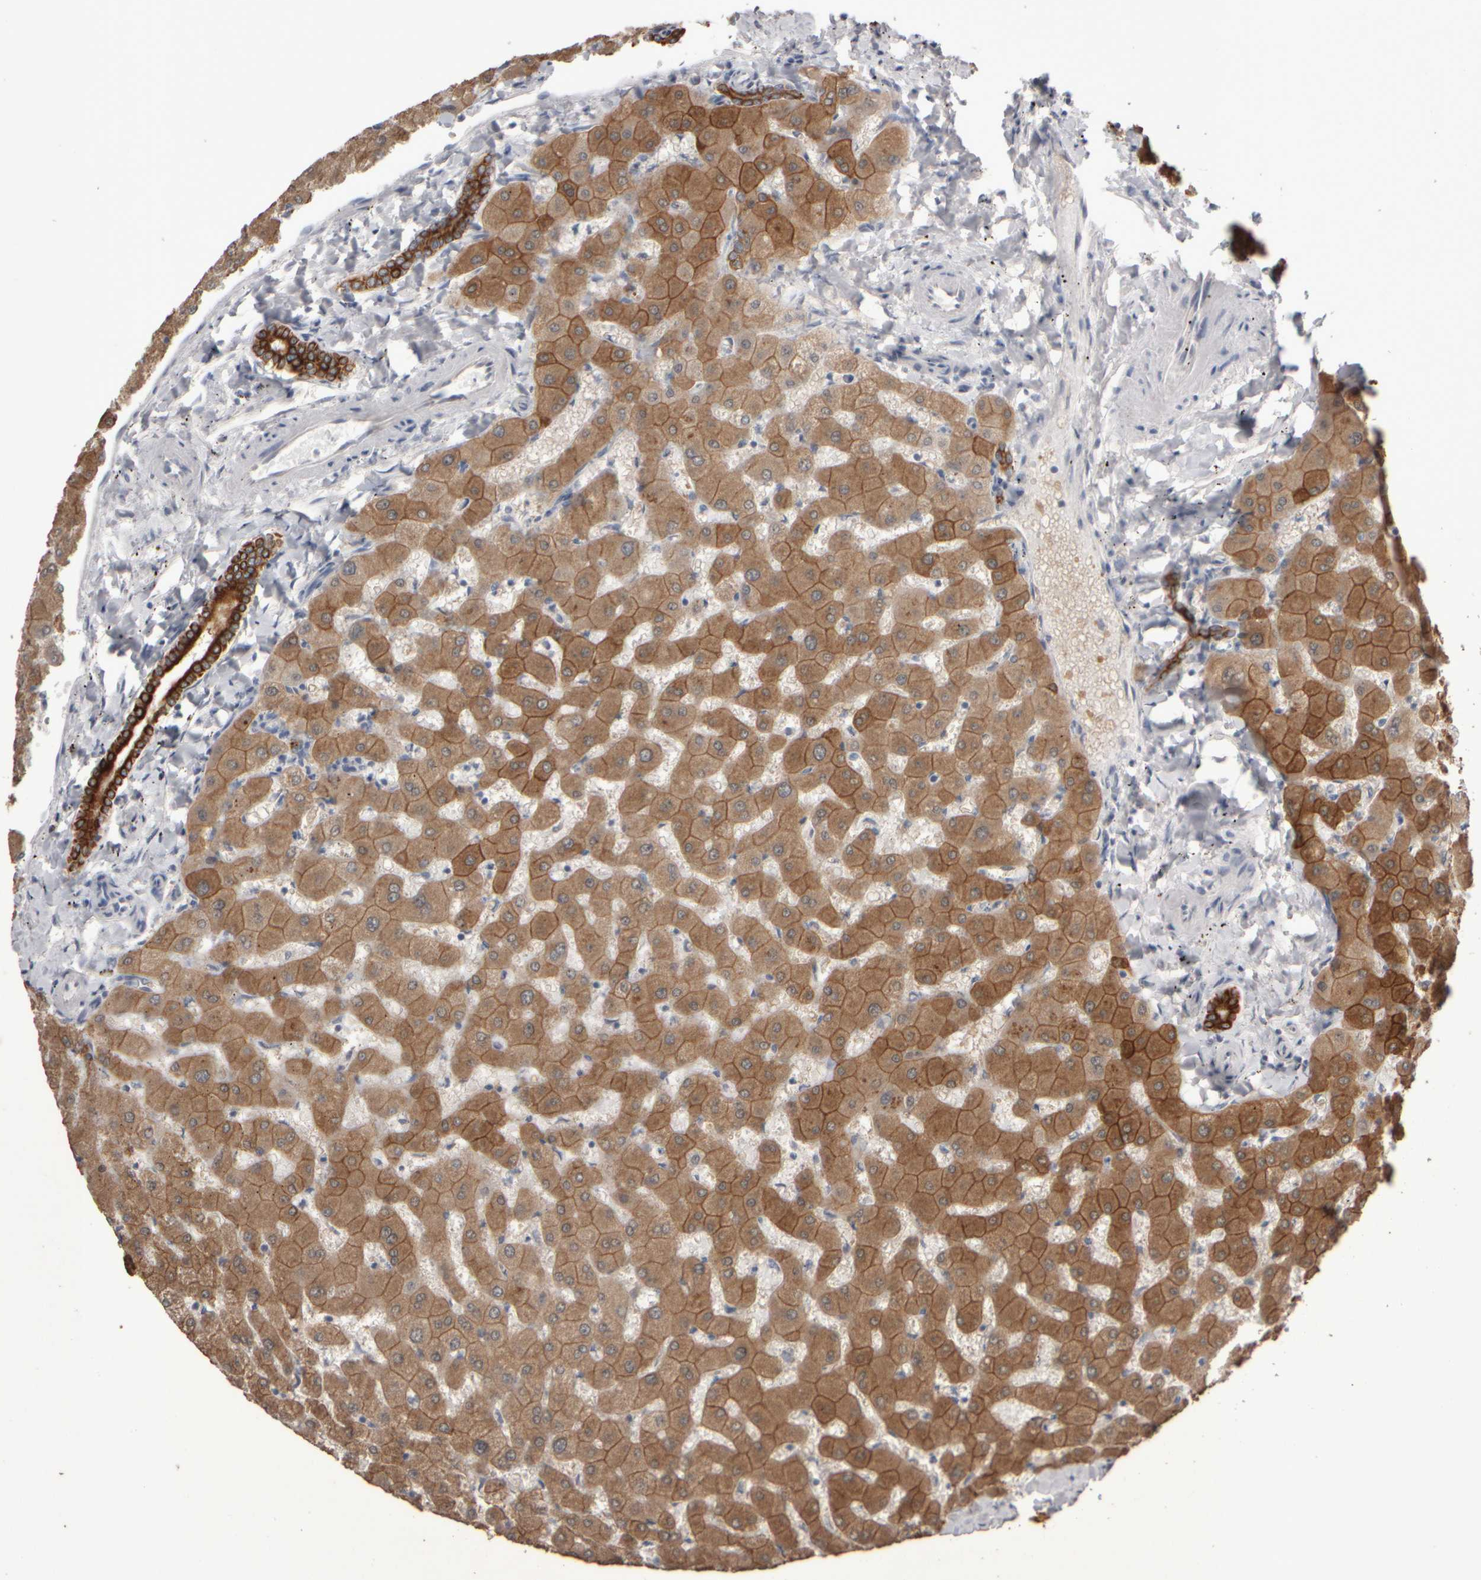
{"staining": {"intensity": "strong", "quantity": ">75%", "location": "cytoplasmic/membranous"}, "tissue": "liver", "cell_type": "Cholangiocytes", "image_type": "normal", "snomed": [{"axis": "morphology", "description": "Normal tissue, NOS"}, {"axis": "topography", "description": "Liver"}], "caption": "This is a micrograph of immunohistochemistry (IHC) staining of benign liver, which shows strong staining in the cytoplasmic/membranous of cholangiocytes.", "gene": "EPHX2", "patient": {"sex": "female", "age": 63}}